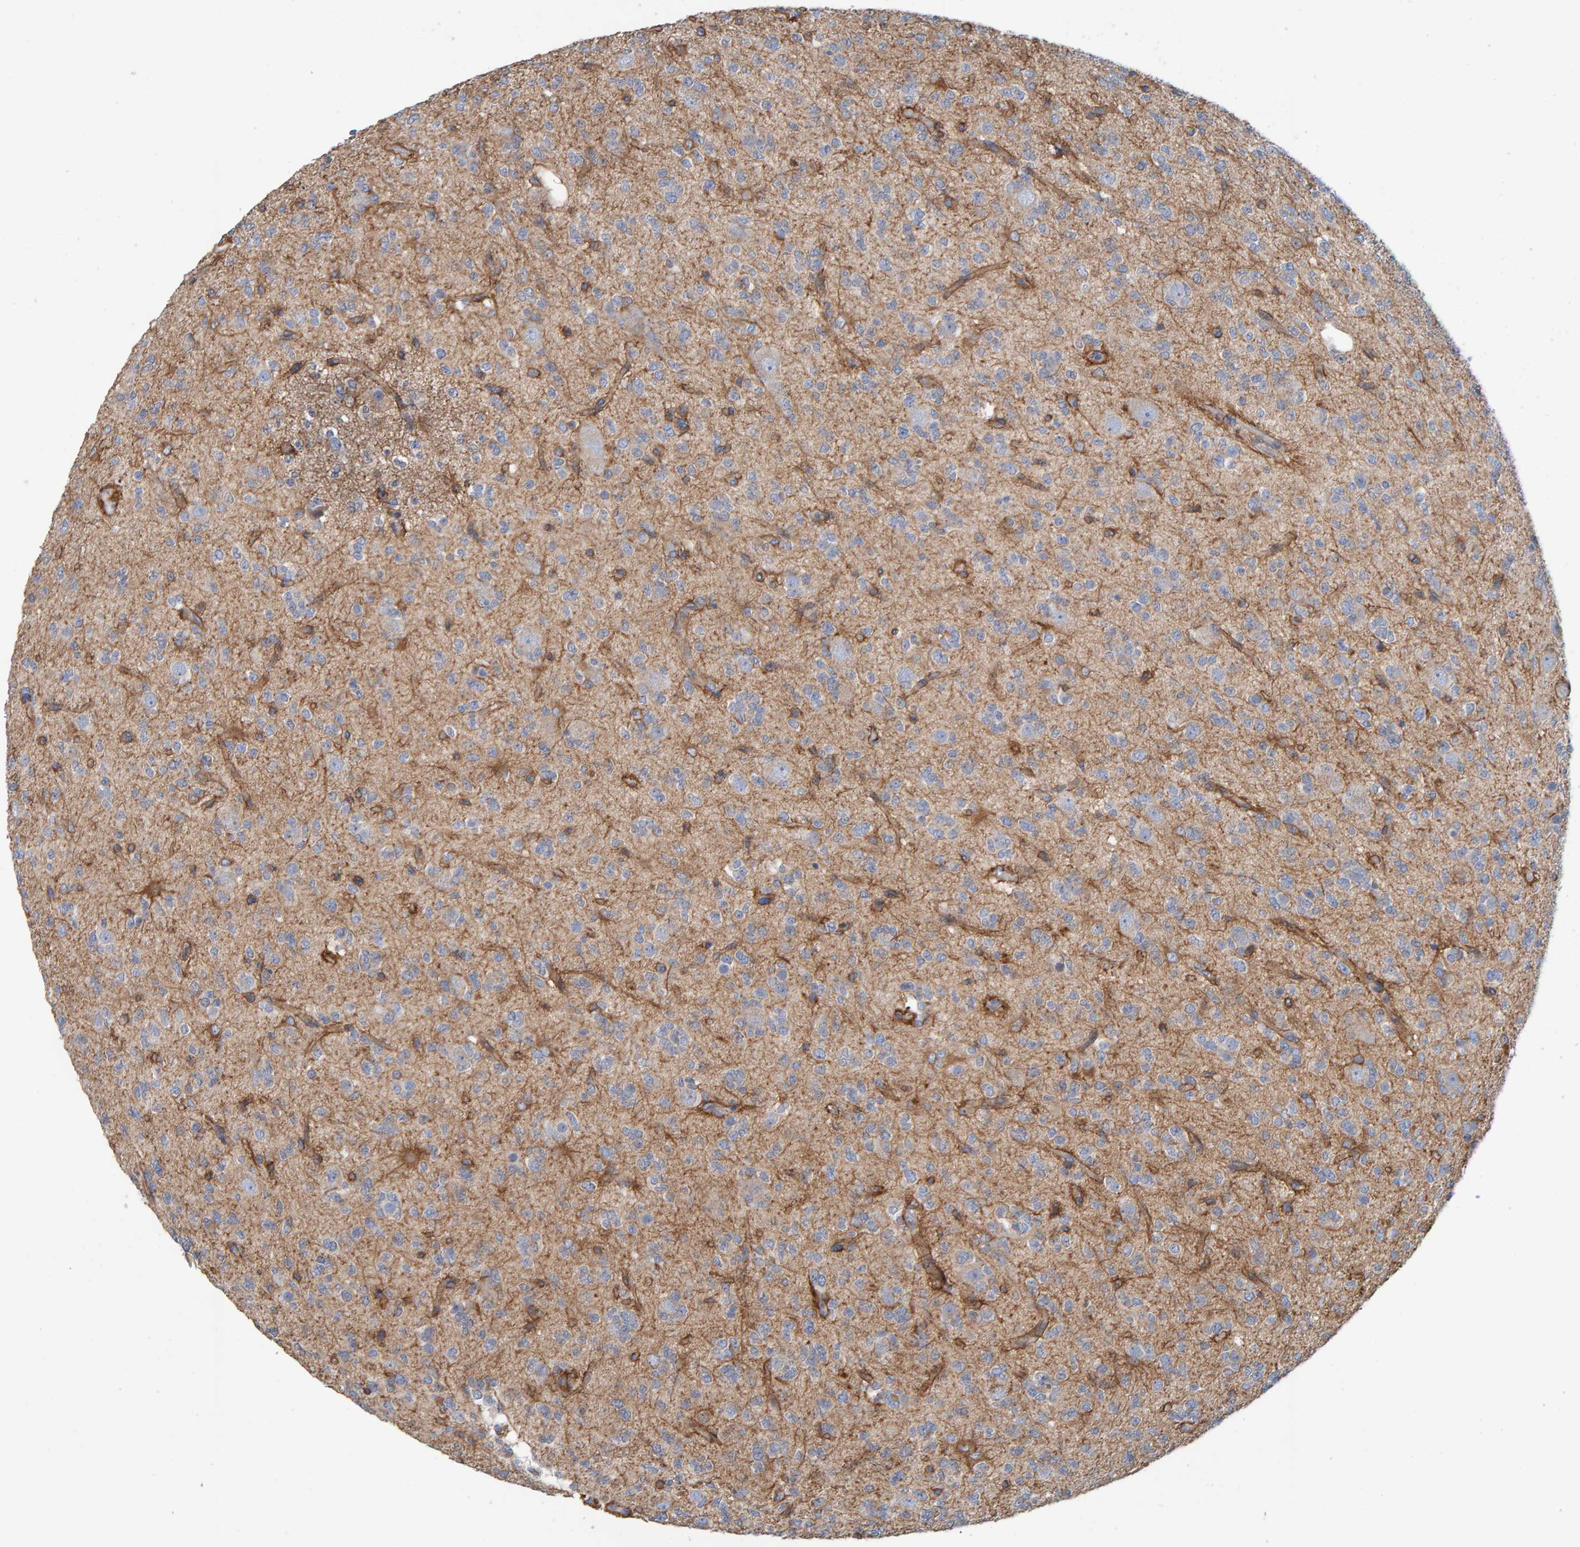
{"staining": {"intensity": "negative", "quantity": "none", "location": "none"}, "tissue": "glioma", "cell_type": "Tumor cells", "image_type": "cancer", "snomed": [{"axis": "morphology", "description": "Glioma, malignant, Low grade"}, {"axis": "topography", "description": "Brain"}], "caption": "Tumor cells are negative for brown protein staining in glioma.", "gene": "RGP1", "patient": {"sex": "male", "age": 38}}